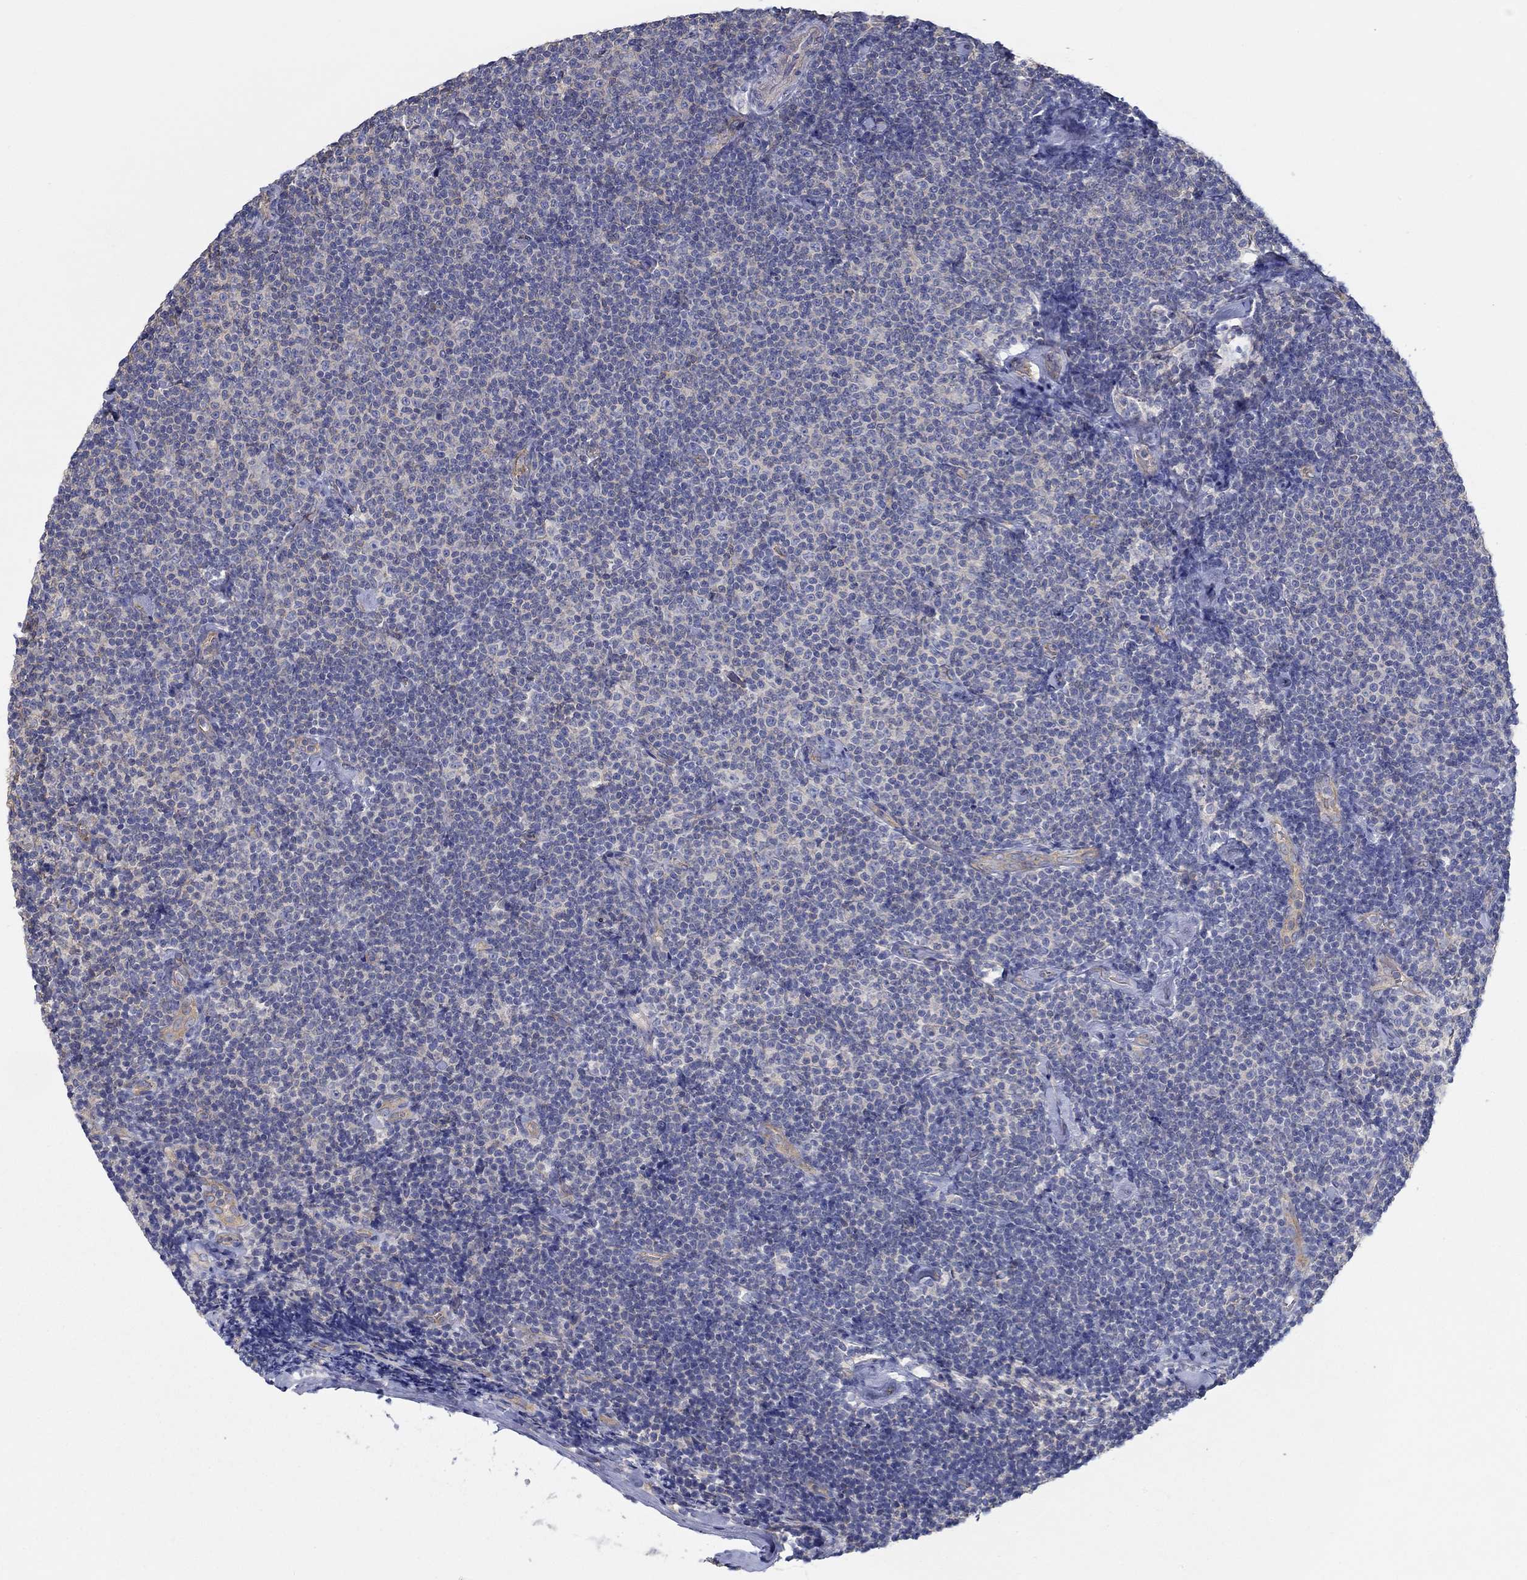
{"staining": {"intensity": "negative", "quantity": "none", "location": "none"}, "tissue": "lymphoma", "cell_type": "Tumor cells", "image_type": "cancer", "snomed": [{"axis": "morphology", "description": "Malignant lymphoma, non-Hodgkin's type, Low grade"}, {"axis": "topography", "description": "Lymph node"}], "caption": "This is an immunohistochemistry image of human malignant lymphoma, non-Hodgkin's type (low-grade). There is no staining in tumor cells.", "gene": "BBOF1", "patient": {"sex": "male", "age": 81}}